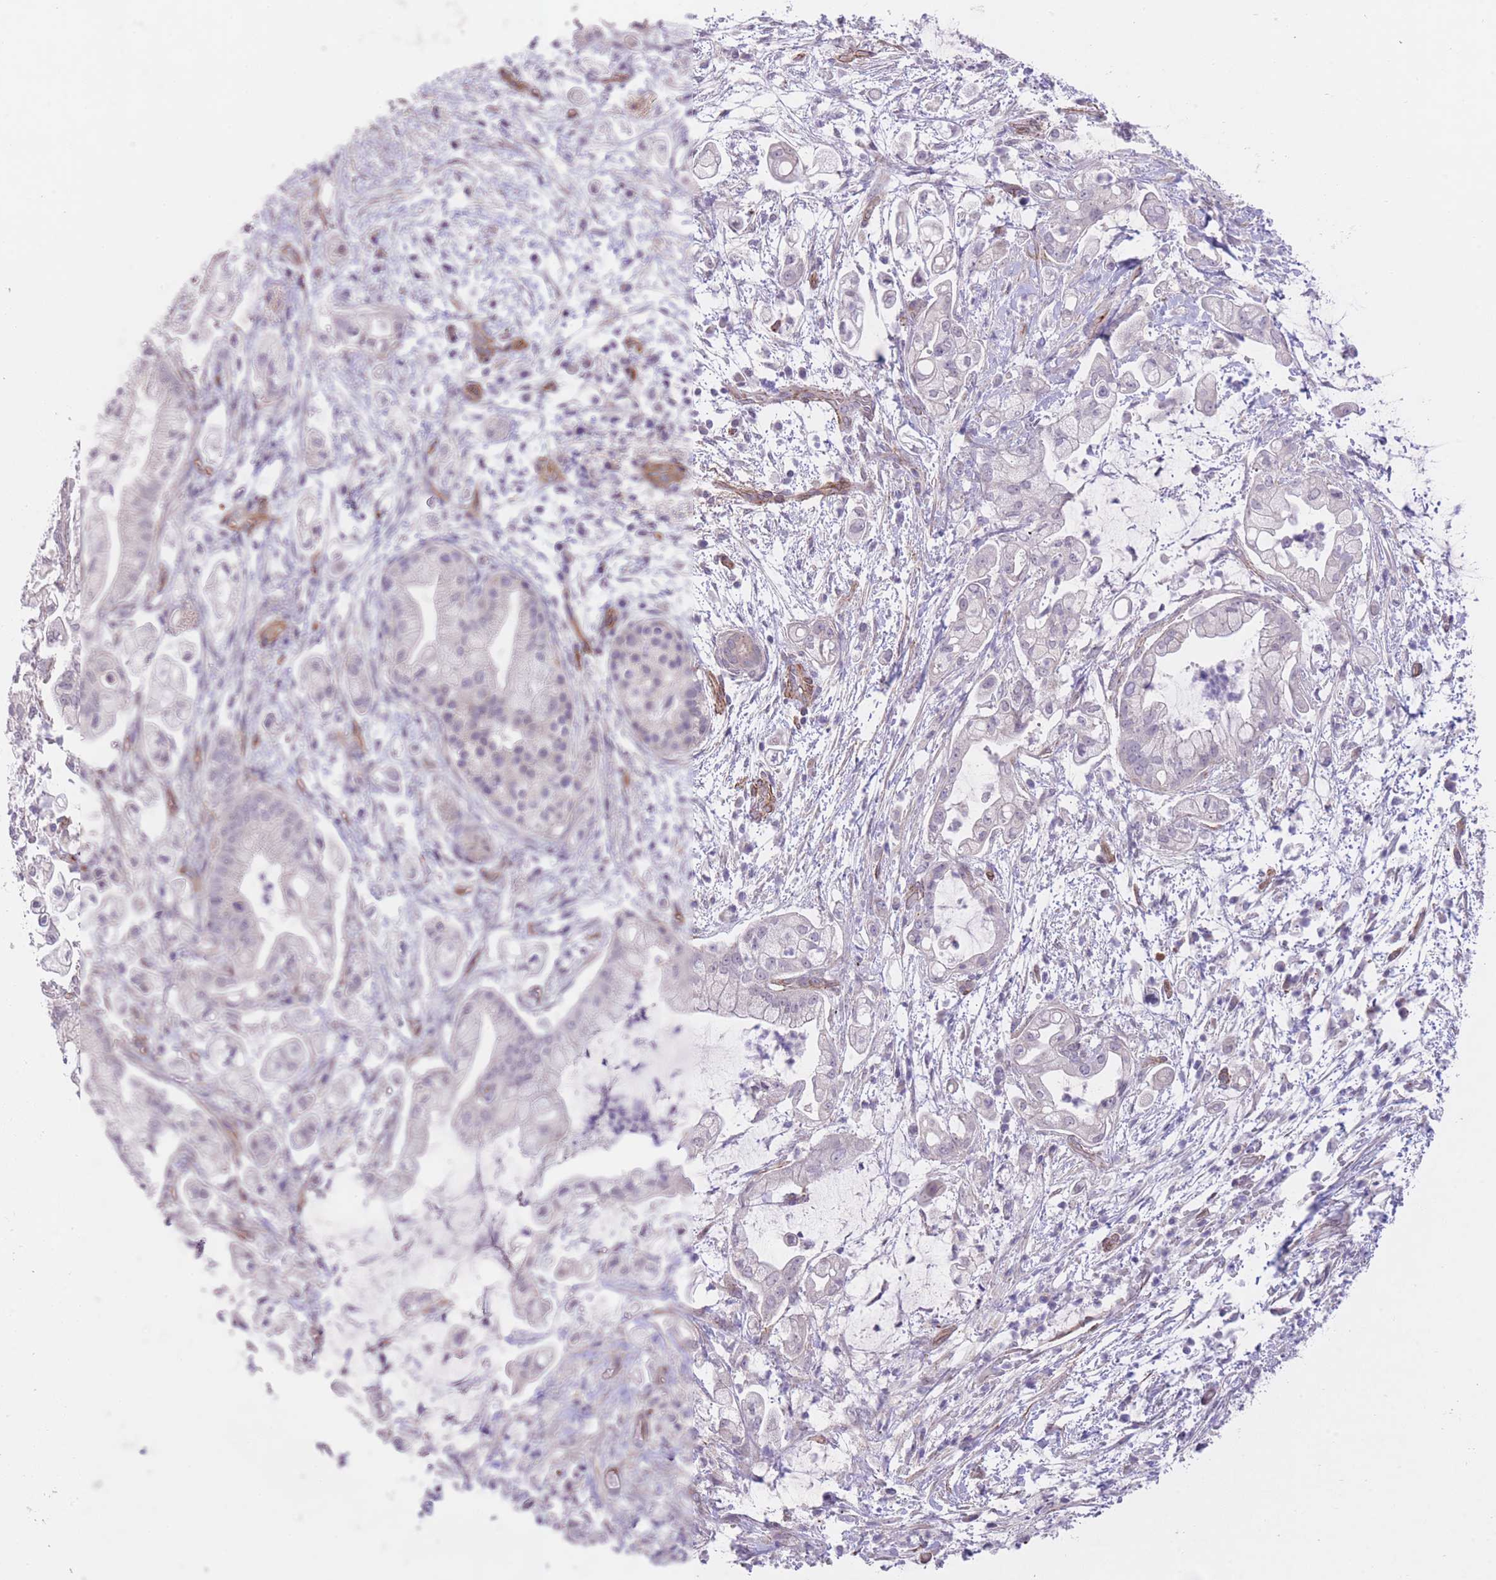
{"staining": {"intensity": "negative", "quantity": "none", "location": "none"}, "tissue": "pancreatic cancer", "cell_type": "Tumor cells", "image_type": "cancer", "snomed": [{"axis": "morphology", "description": "Adenocarcinoma, NOS"}, {"axis": "topography", "description": "Pancreas"}], "caption": "Histopathology image shows no significant protein expression in tumor cells of adenocarcinoma (pancreatic).", "gene": "QTRT1", "patient": {"sex": "female", "age": 69}}